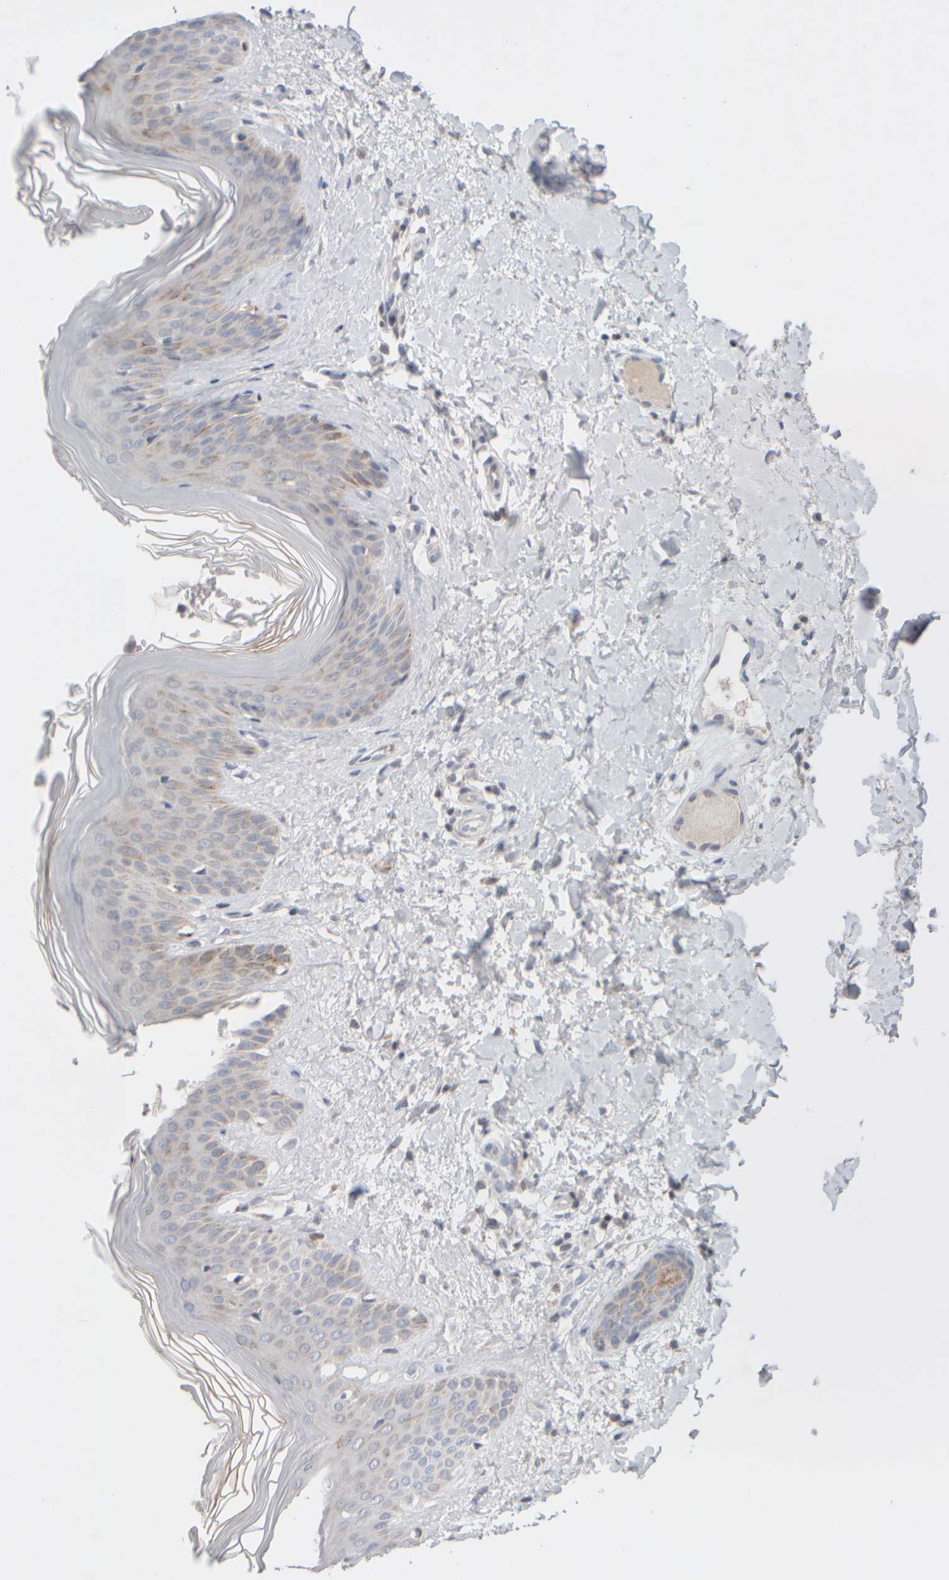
{"staining": {"intensity": "negative", "quantity": "none", "location": "none"}, "tissue": "skin", "cell_type": "Fibroblasts", "image_type": "normal", "snomed": [{"axis": "morphology", "description": "Normal tissue, NOS"}, {"axis": "morphology", "description": "Malignant melanoma, Metastatic site"}, {"axis": "topography", "description": "Skin"}], "caption": "IHC micrograph of benign skin: human skin stained with DAB (3,3'-diaminobenzidine) displays no significant protein staining in fibroblasts. (DAB immunohistochemistry (IHC), high magnification).", "gene": "CHADL", "patient": {"sex": "male", "age": 41}}